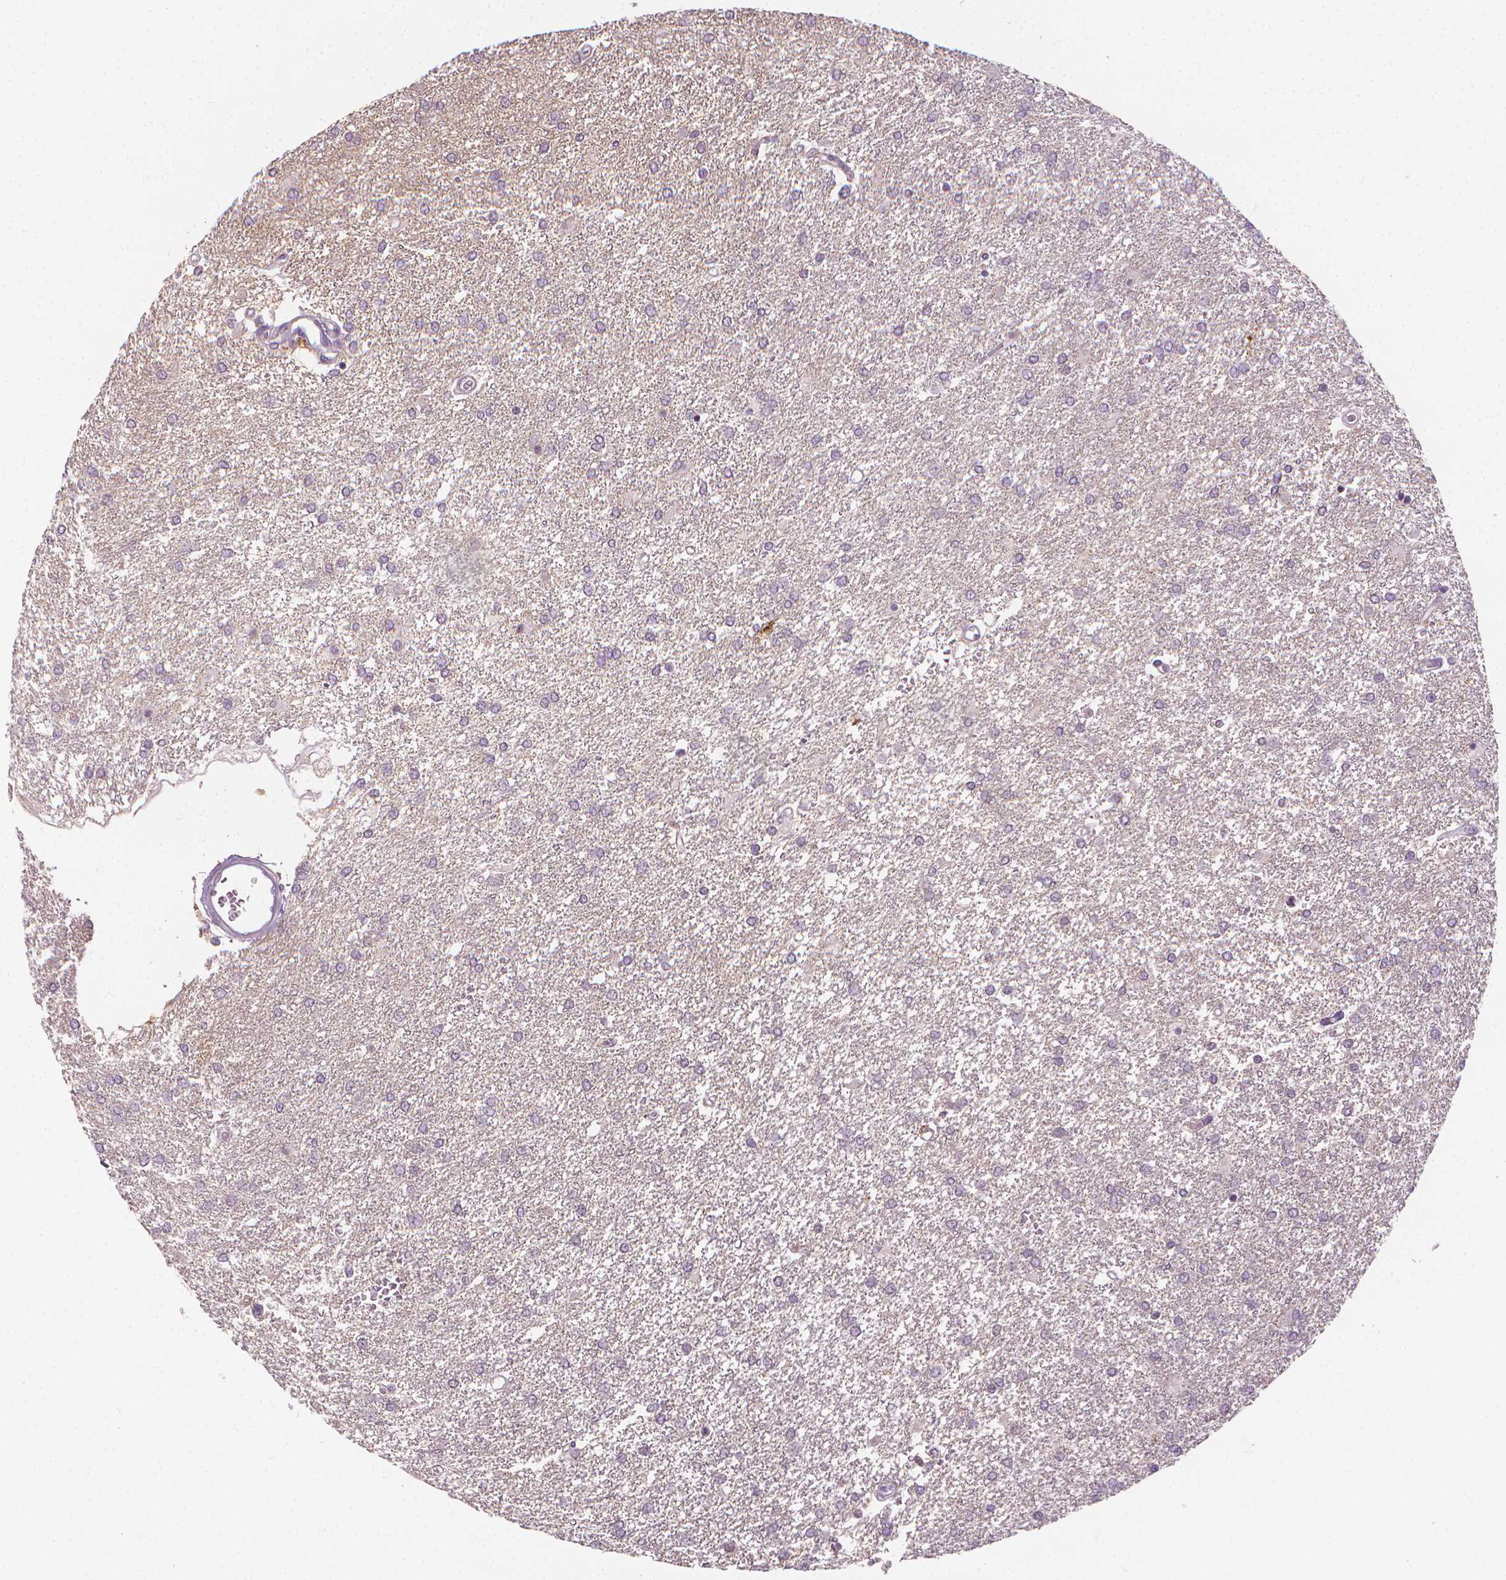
{"staining": {"intensity": "negative", "quantity": "none", "location": "none"}, "tissue": "glioma", "cell_type": "Tumor cells", "image_type": "cancer", "snomed": [{"axis": "morphology", "description": "Glioma, malignant, High grade"}, {"axis": "topography", "description": "Brain"}], "caption": "An image of human high-grade glioma (malignant) is negative for staining in tumor cells.", "gene": "NCAN", "patient": {"sex": "female", "age": 61}}